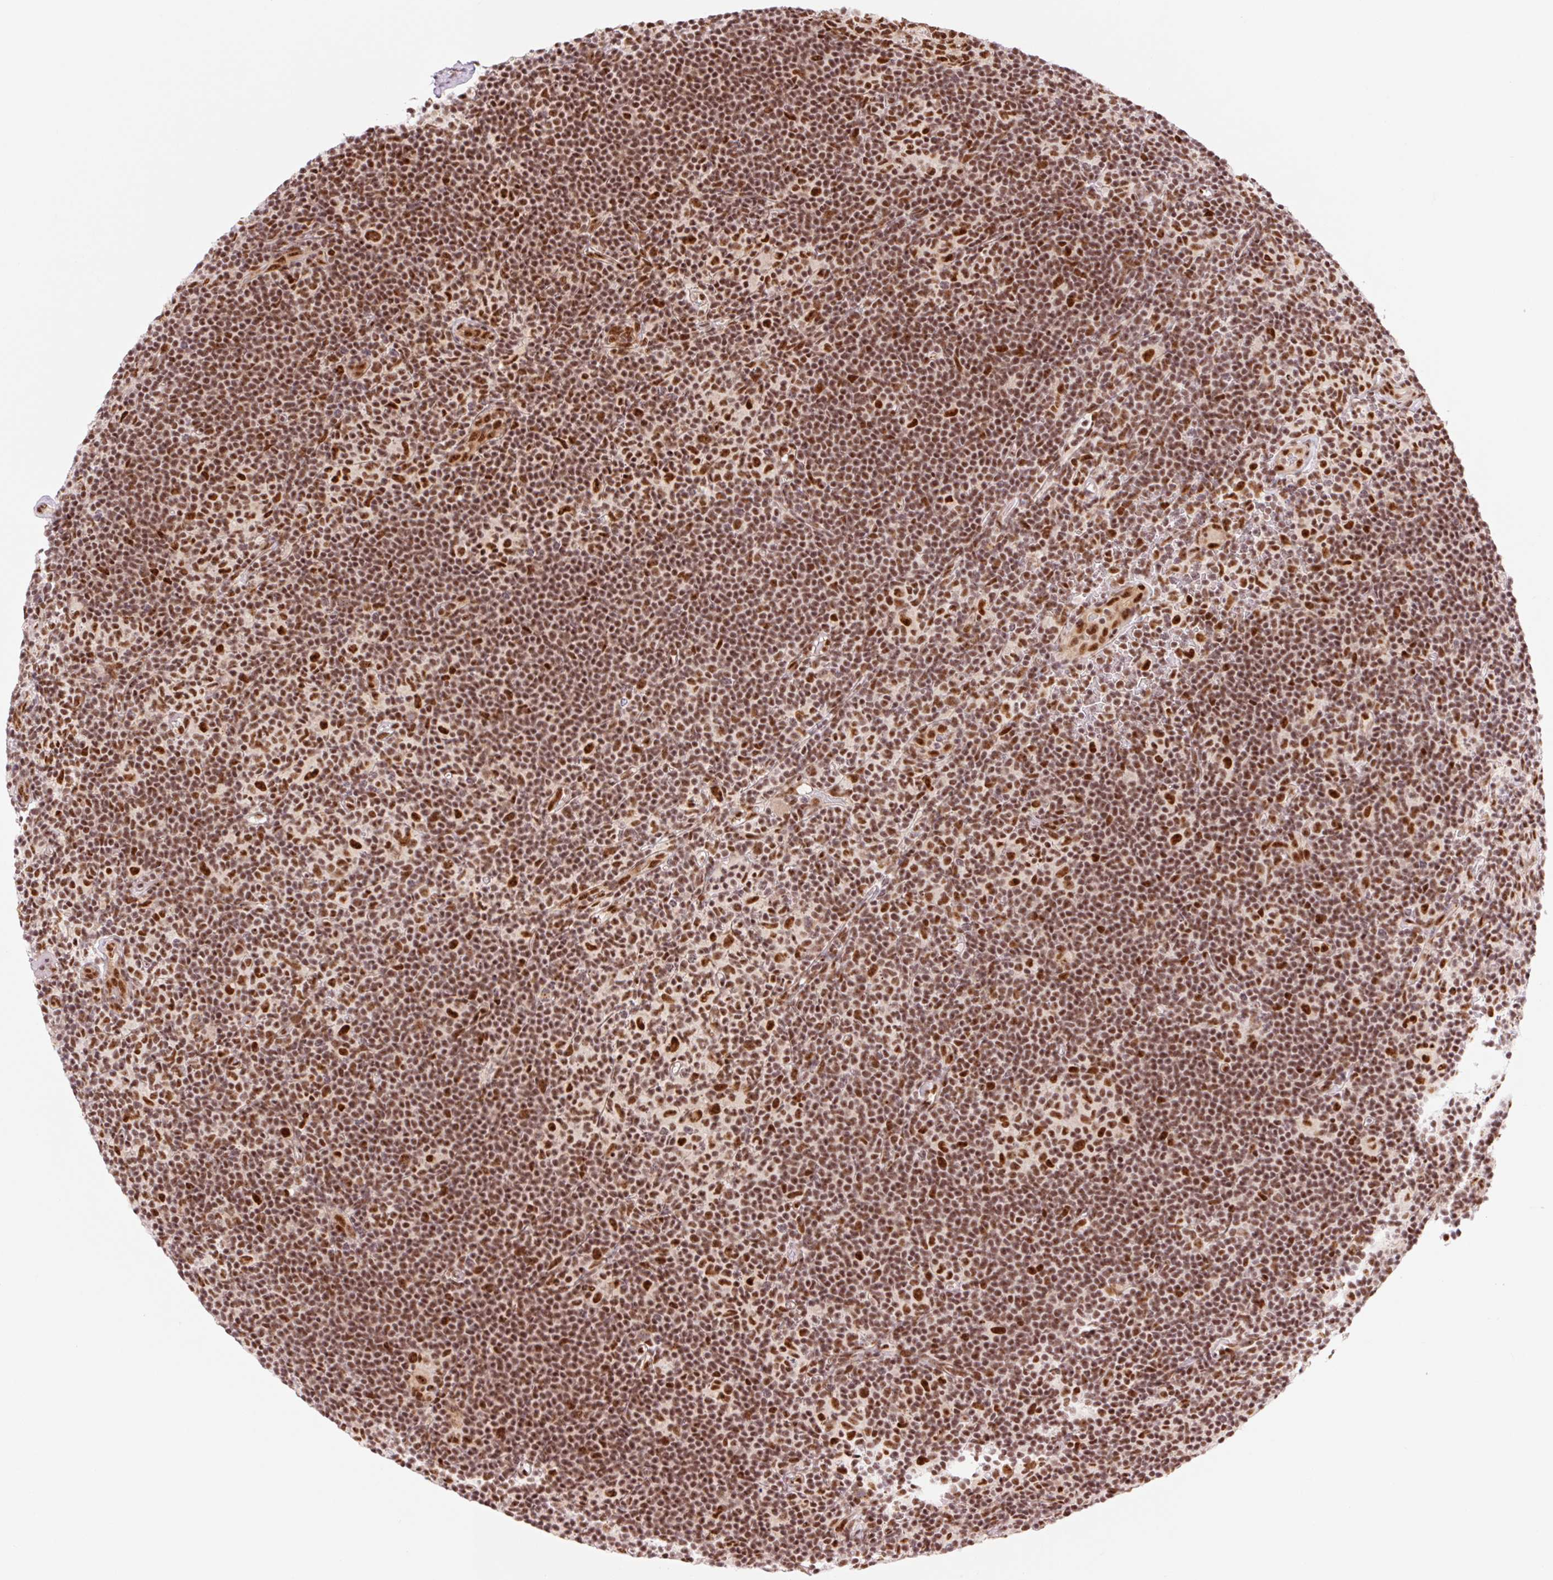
{"staining": {"intensity": "strong", "quantity": ">75%", "location": "nuclear"}, "tissue": "lymphoma", "cell_type": "Tumor cells", "image_type": "cancer", "snomed": [{"axis": "morphology", "description": "Hodgkin's disease, NOS"}, {"axis": "topography", "description": "Lymph node"}], "caption": "Lymphoma stained for a protein (brown) displays strong nuclear positive expression in about >75% of tumor cells.", "gene": "PRDM11", "patient": {"sex": "female", "age": 57}}